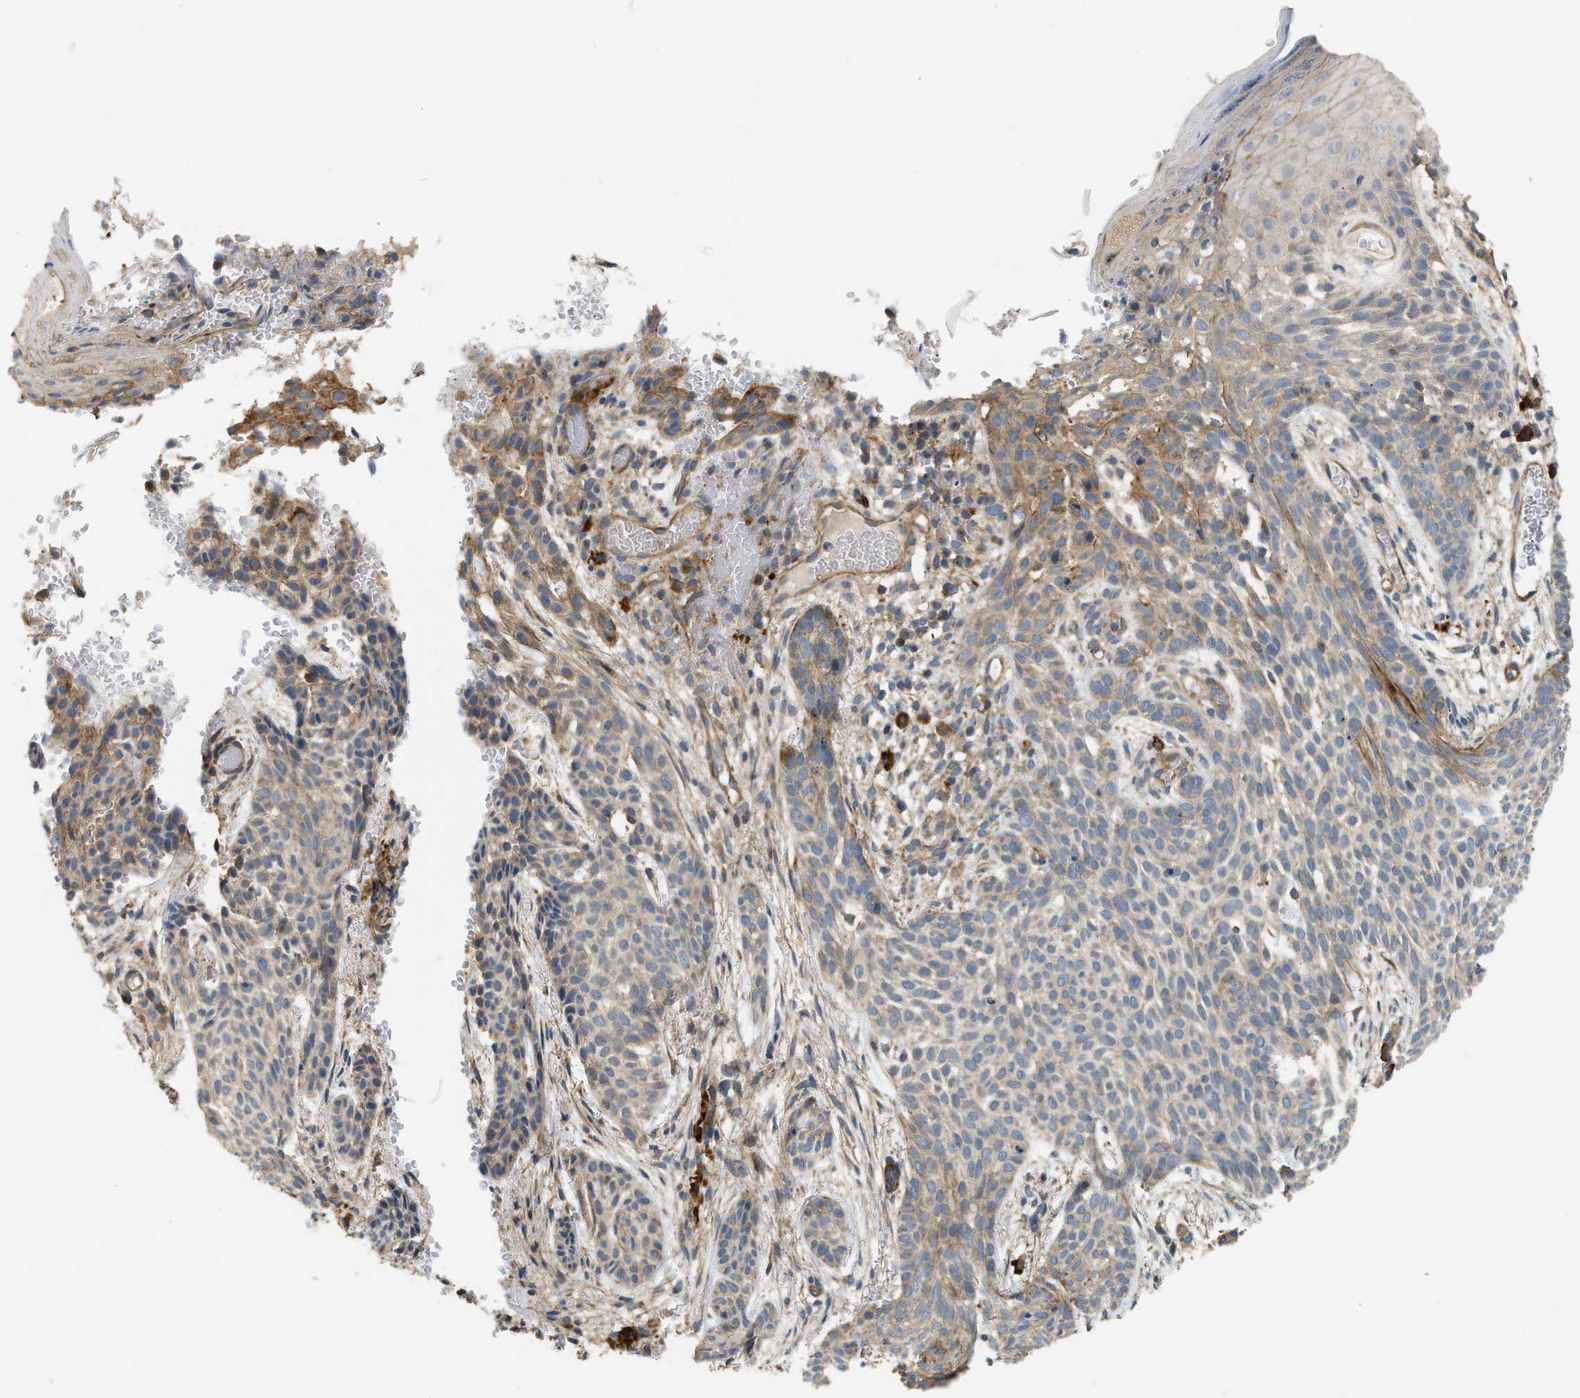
{"staining": {"intensity": "moderate", "quantity": "<25%", "location": "cytoplasmic/membranous"}, "tissue": "skin cancer", "cell_type": "Tumor cells", "image_type": "cancer", "snomed": [{"axis": "morphology", "description": "Basal cell carcinoma"}, {"axis": "topography", "description": "Skin"}], "caption": "The image exhibits a brown stain indicating the presence of a protein in the cytoplasmic/membranous of tumor cells in skin cancer (basal cell carcinoma).", "gene": "BTN3A2", "patient": {"sex": "female", "age": 59}}